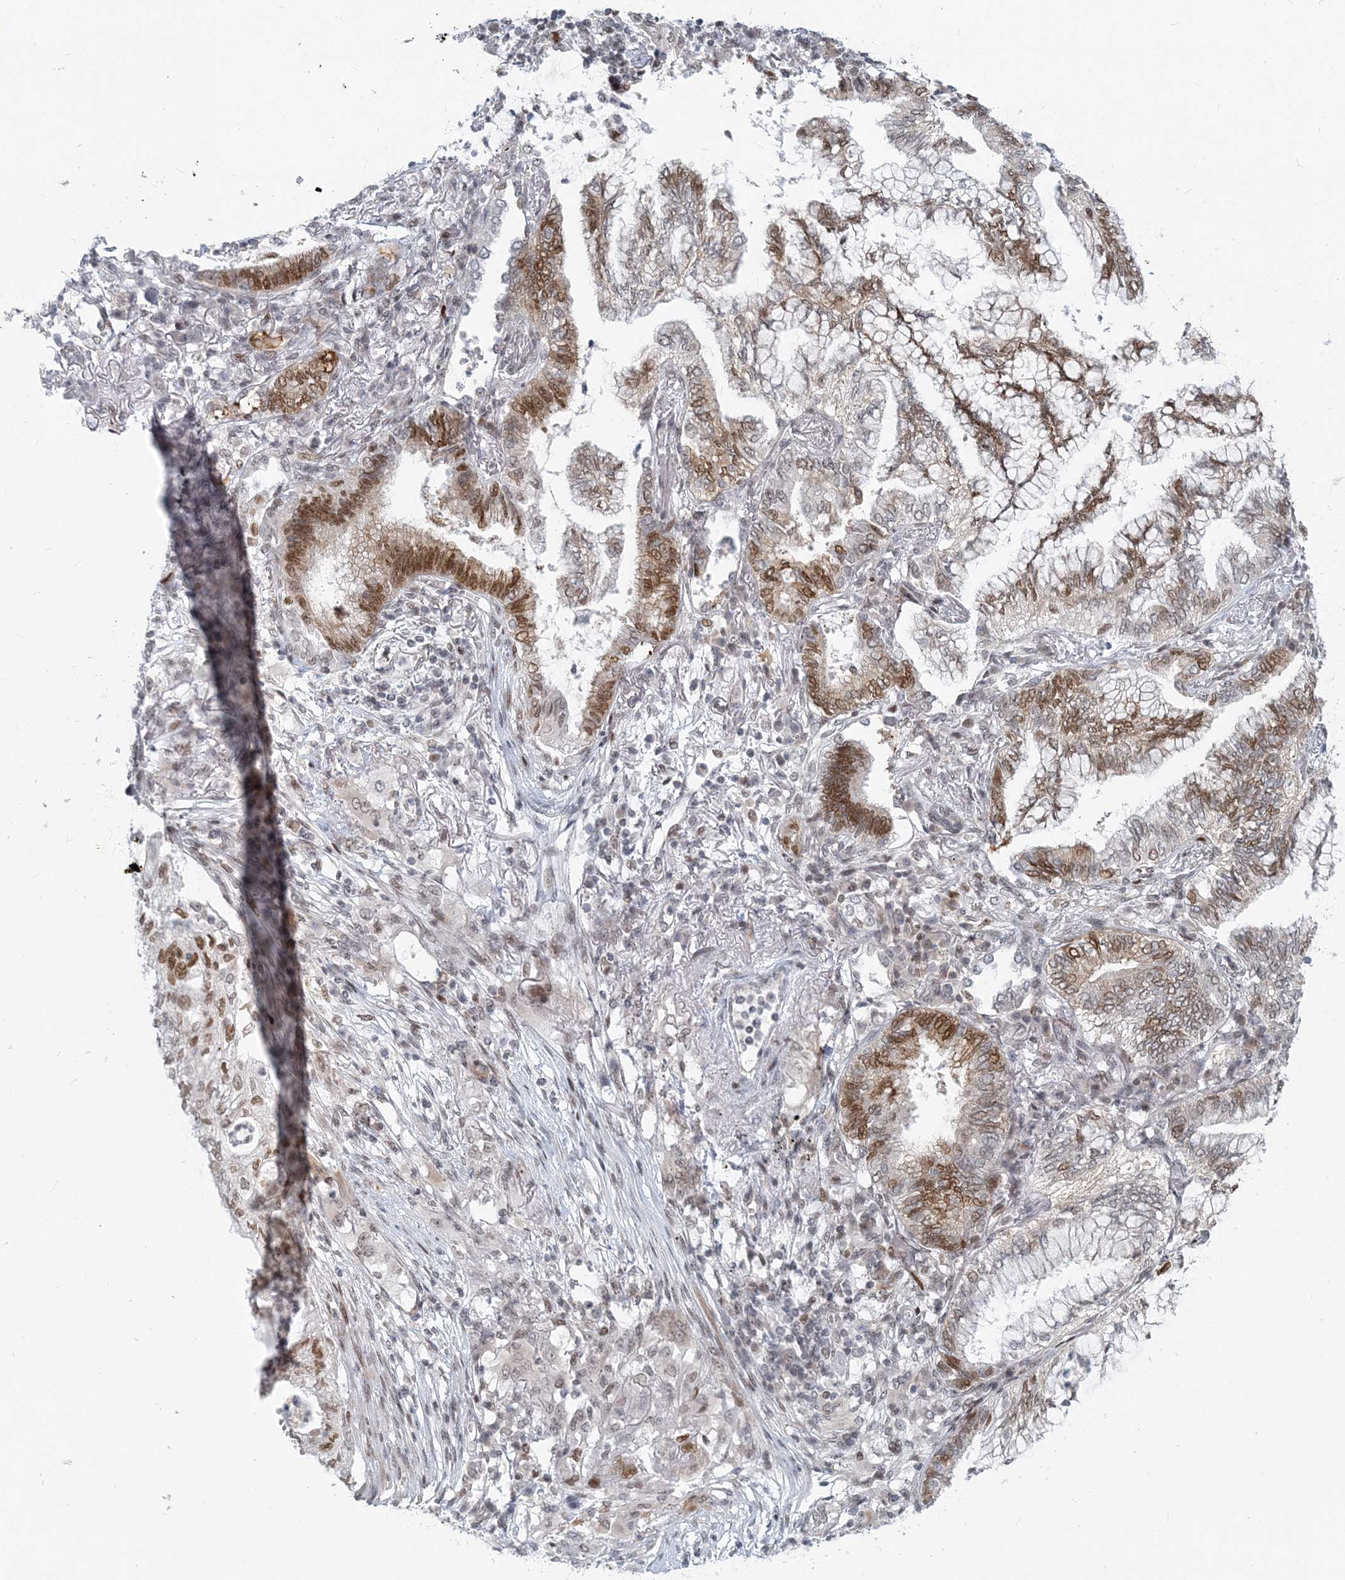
{"staining": {"intensity": "moderate", "quantity": ">75%", "location": "nuclear"}, "tissue": "lung cancer", "cell_type": "Tumor cells", "image_type": "cancer", "snomed": [{"axis": "morphology", "description": "Adenocarcinoma, NOS"}, {"axis": "topography", "description": "Lung"}], "caption": "Moderate nuclear positivity for a protein is appreciated in about >75% of tumor cells of lung cancer using IHC.", "gene": "BAZ1B", "patient": {"sex": "female", "age": 70}}